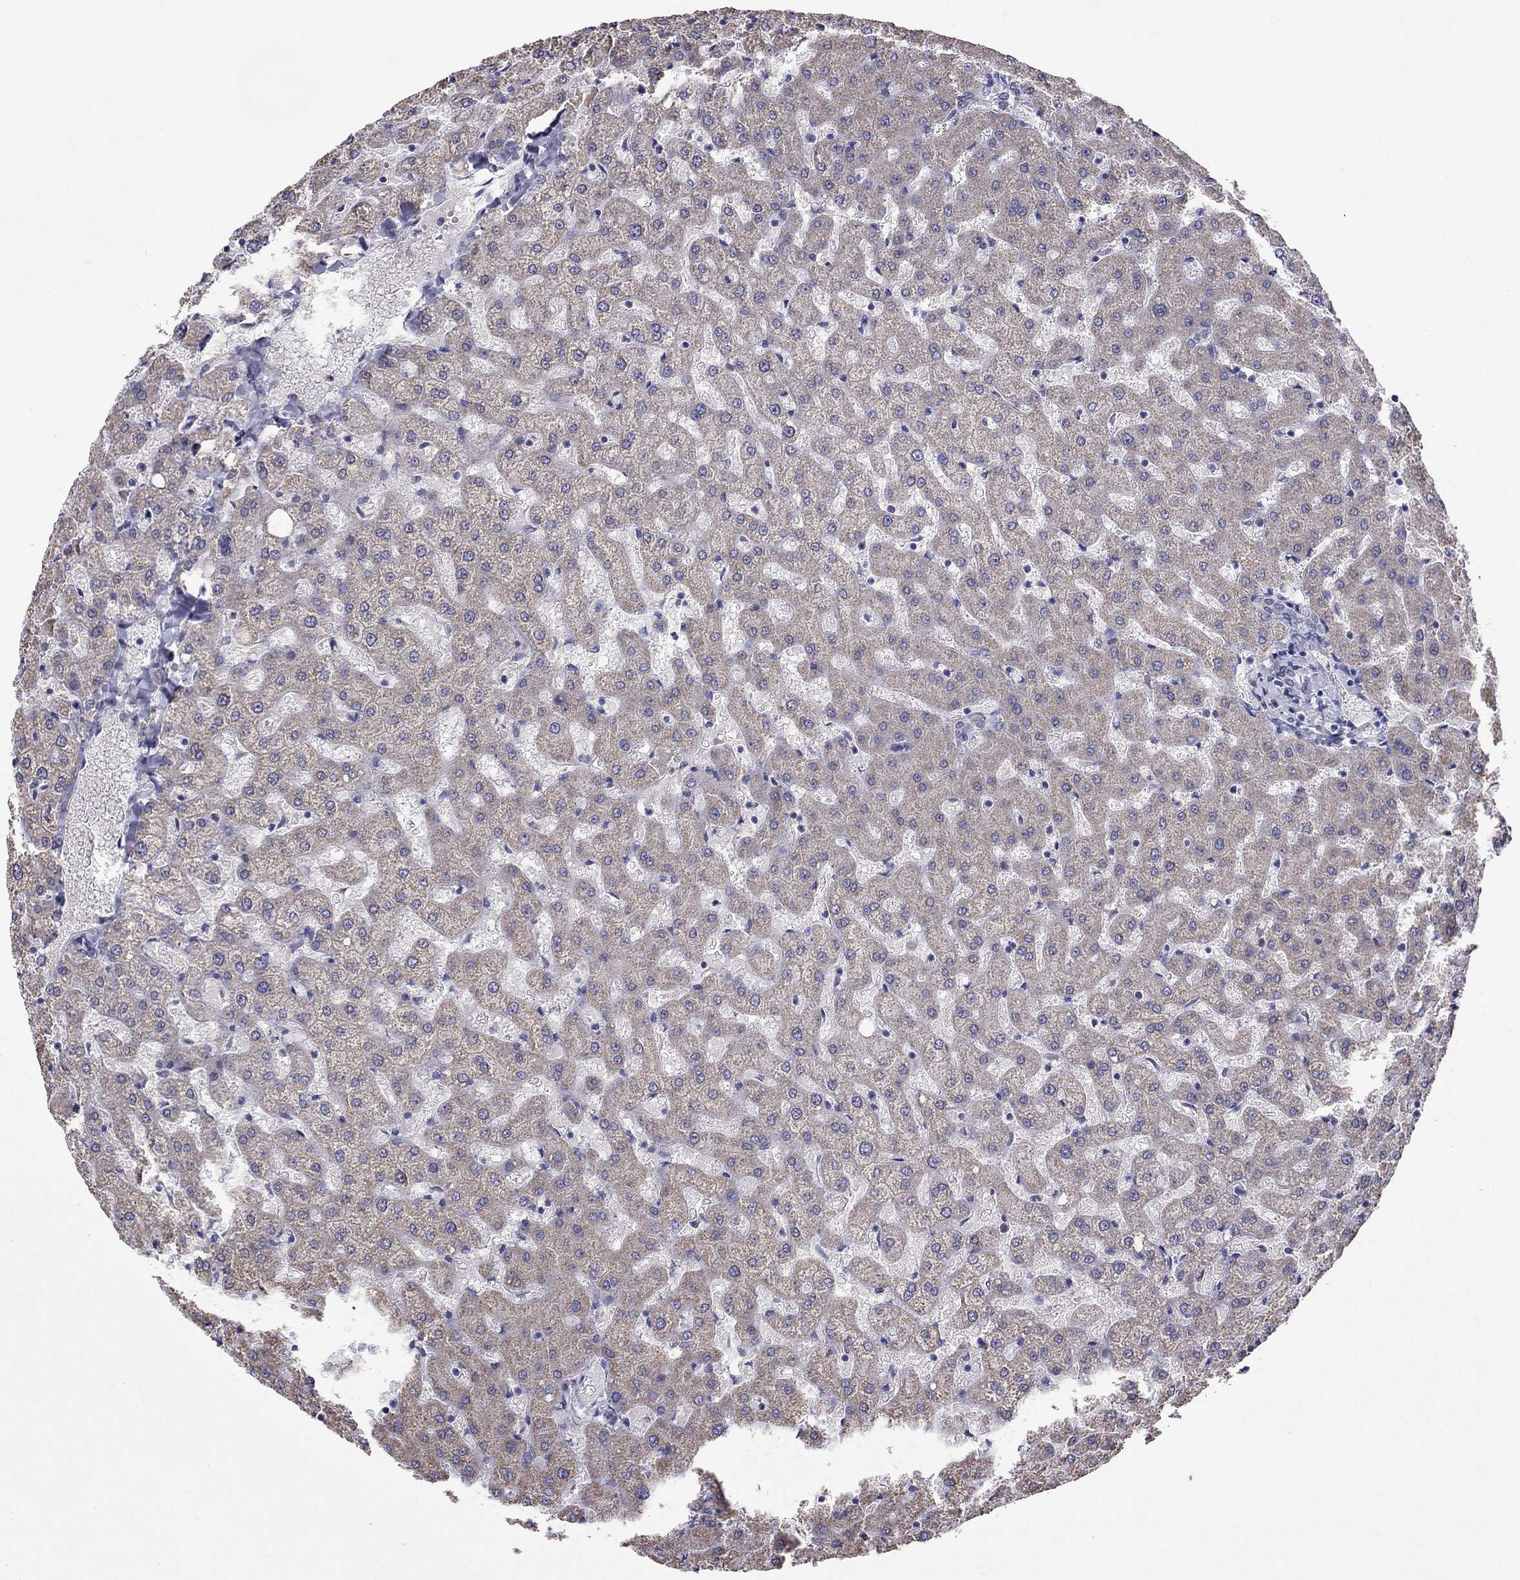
{"staining": {"intensity": "negative", "quantity": "none", "location": "none"}, "tissue": "liver", "cell_type": "Cholangiocytes", "image_type": "normal", "snomed": [{"axis": "morphology", "description": "Normal tissue, NOS"}, {"axis": "topography", "description": "Liver"}], "caption": "This is an immunohistochemistry photomicrograph of benign liver. There is no expression in cholangiocytes.", "gene": "LRRC39", "patient": {"sex": "female", "age": 50}}